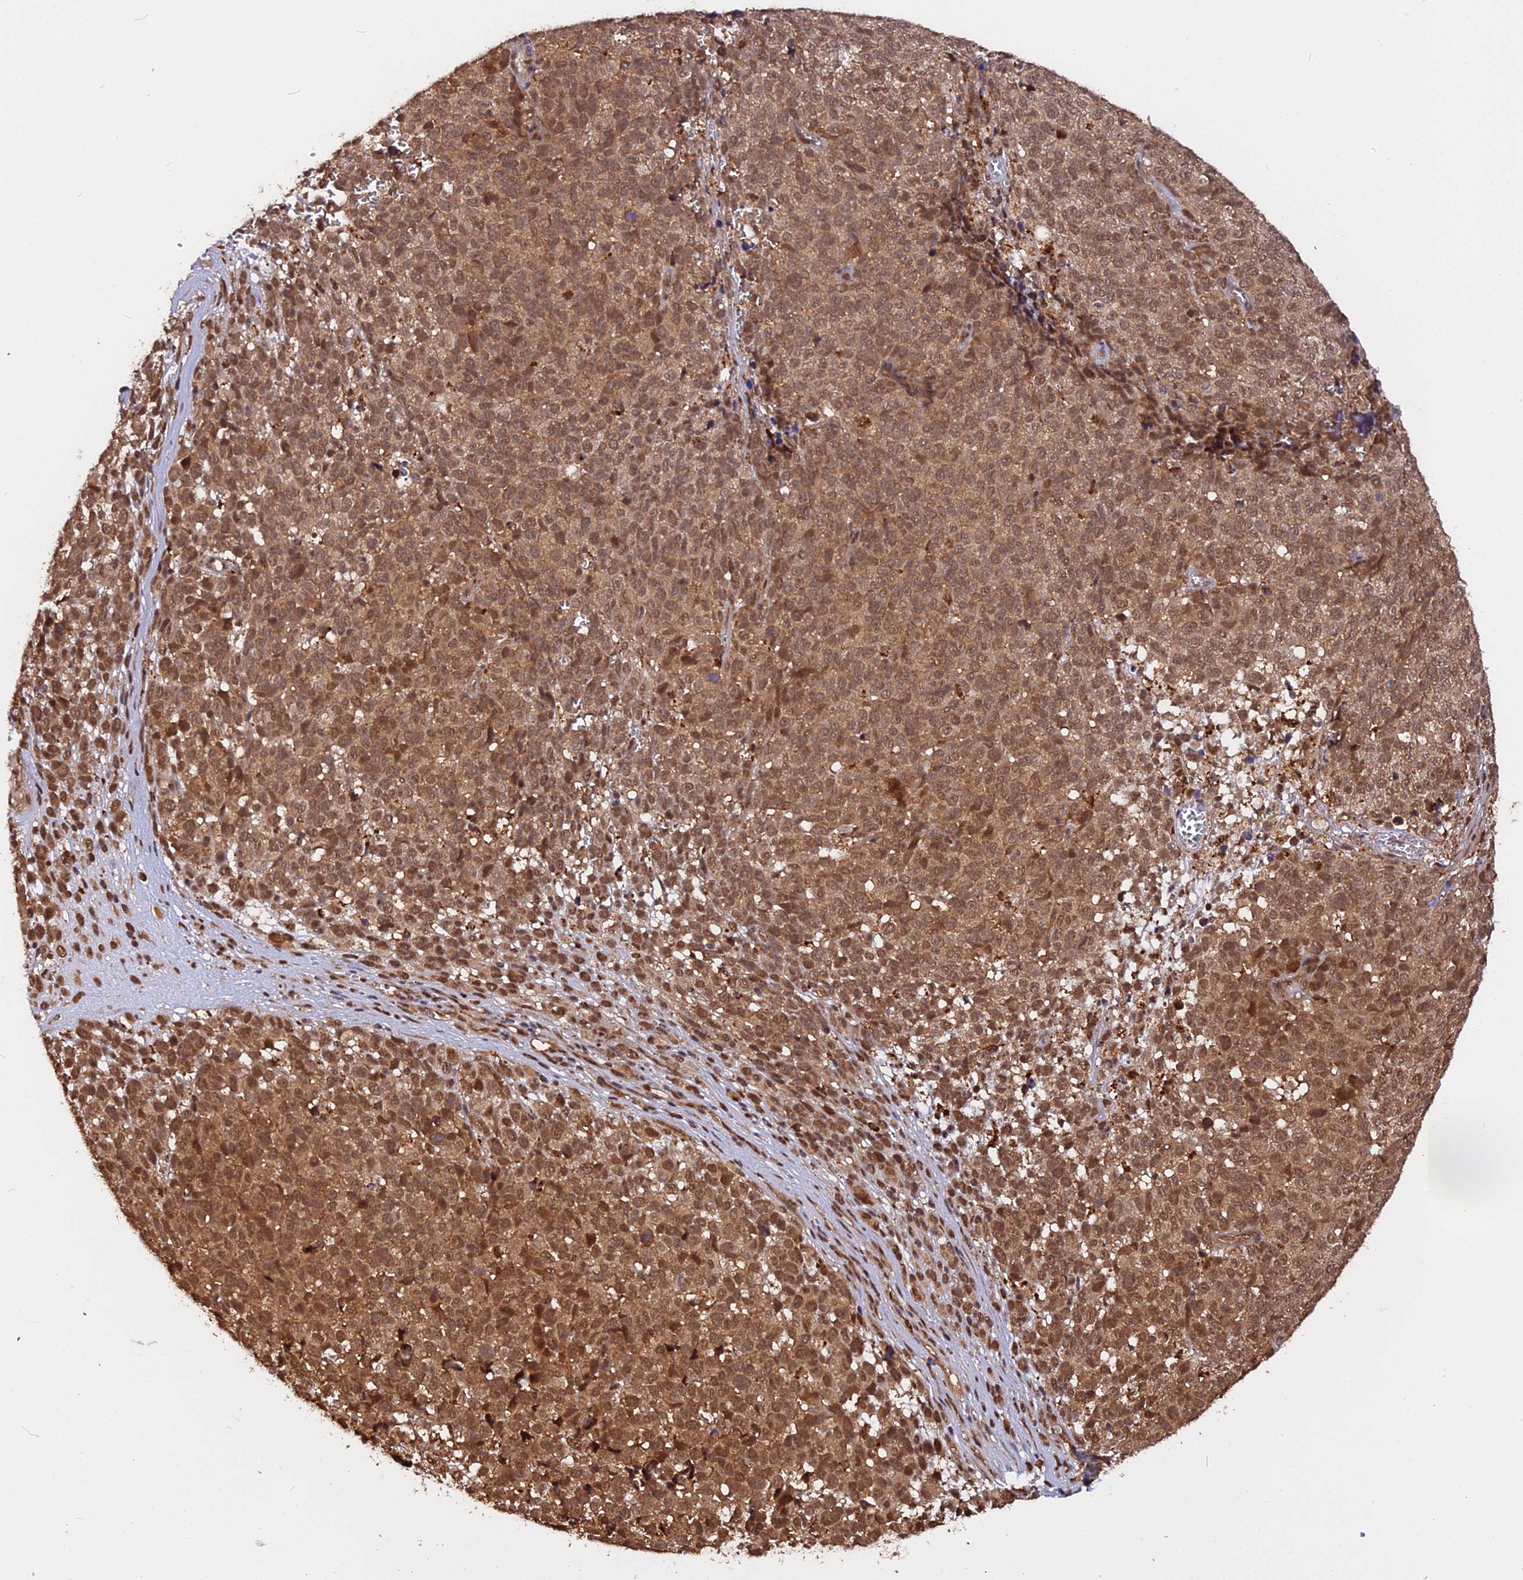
{"staining": {"intensity": "moderate", "quantity": ">75%", "location": "cytoplasmic/membranous,nuclear"}, "tissue": "melanoma", "cell_type": "Tumor cells", "image_type": "cancer", "snomed": [{"axis": "morphology", "description": "Malignant melanoma, NOS"}, {"axis": "topography", "description": "Nose, NOS"}], "caption": "About >75% of tumor cells in human malignant melanoma demonstrate moderate cytoplasmic/membranous and nuclear protein positivity as visualized by brown immunohistochemical staining.", "gene": "ADRM1", "patient": {"sex": "female", "age": 48}}